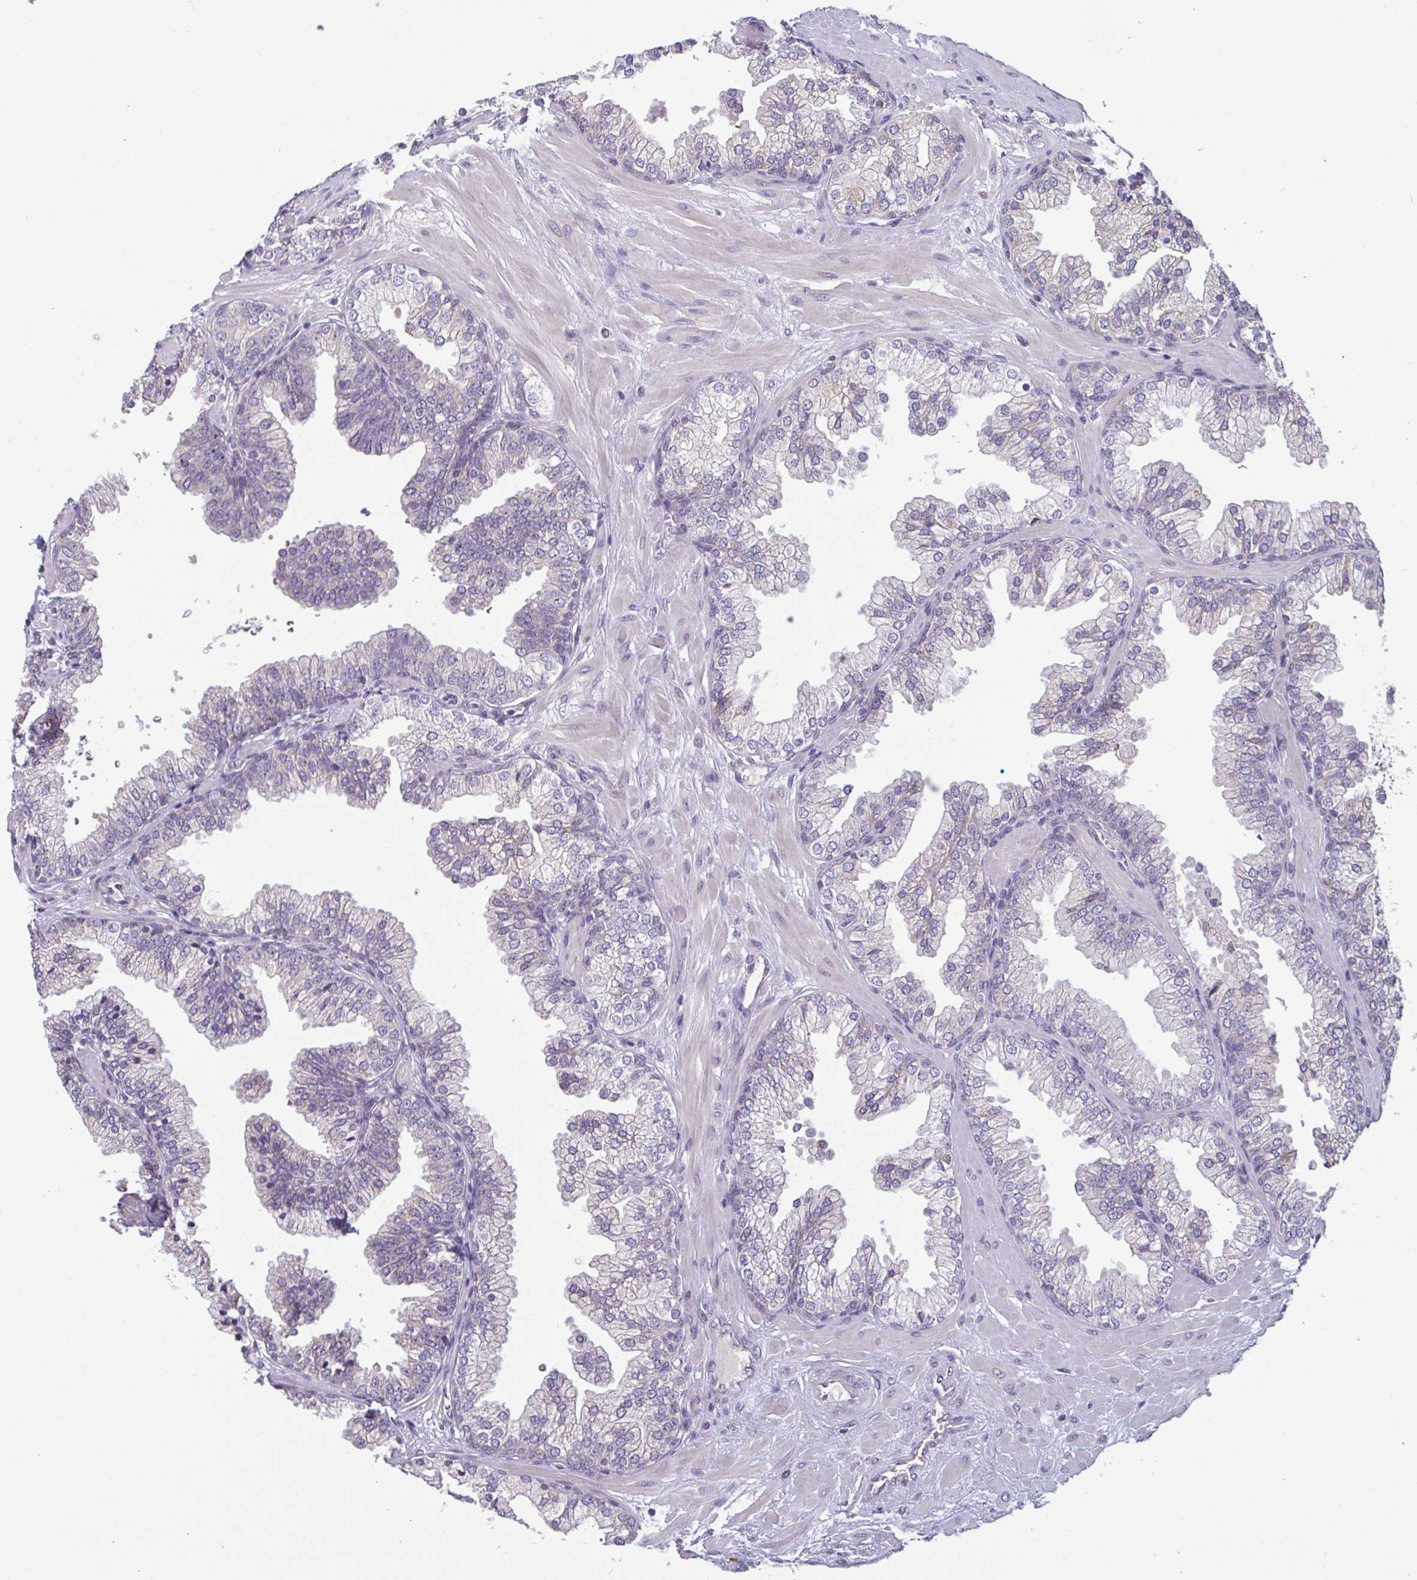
{"staining": {"intensity": "negative", "quantity": "none", "location": "none"}, "tissue": "prostate", "cell_type": "Glandular cells", "image_type": "normal", "snomed": [{"axis": "morphology", "description": "Normal tissue, NOS"}, {"axis": "topography", "description": "Prostate"}, {"axis": "topography", "description": "Peripheral nerve tissue"}], "caption": "Immunohistochemical staining of unremarkable human prostate displays no significant positivity in glandular cells. The staining is performed using DAB brown chromogen with nuclei counter-stained in using hematoxylin.", "gene": "CD1E", "patient": {"sex": "male", "age": 61}}